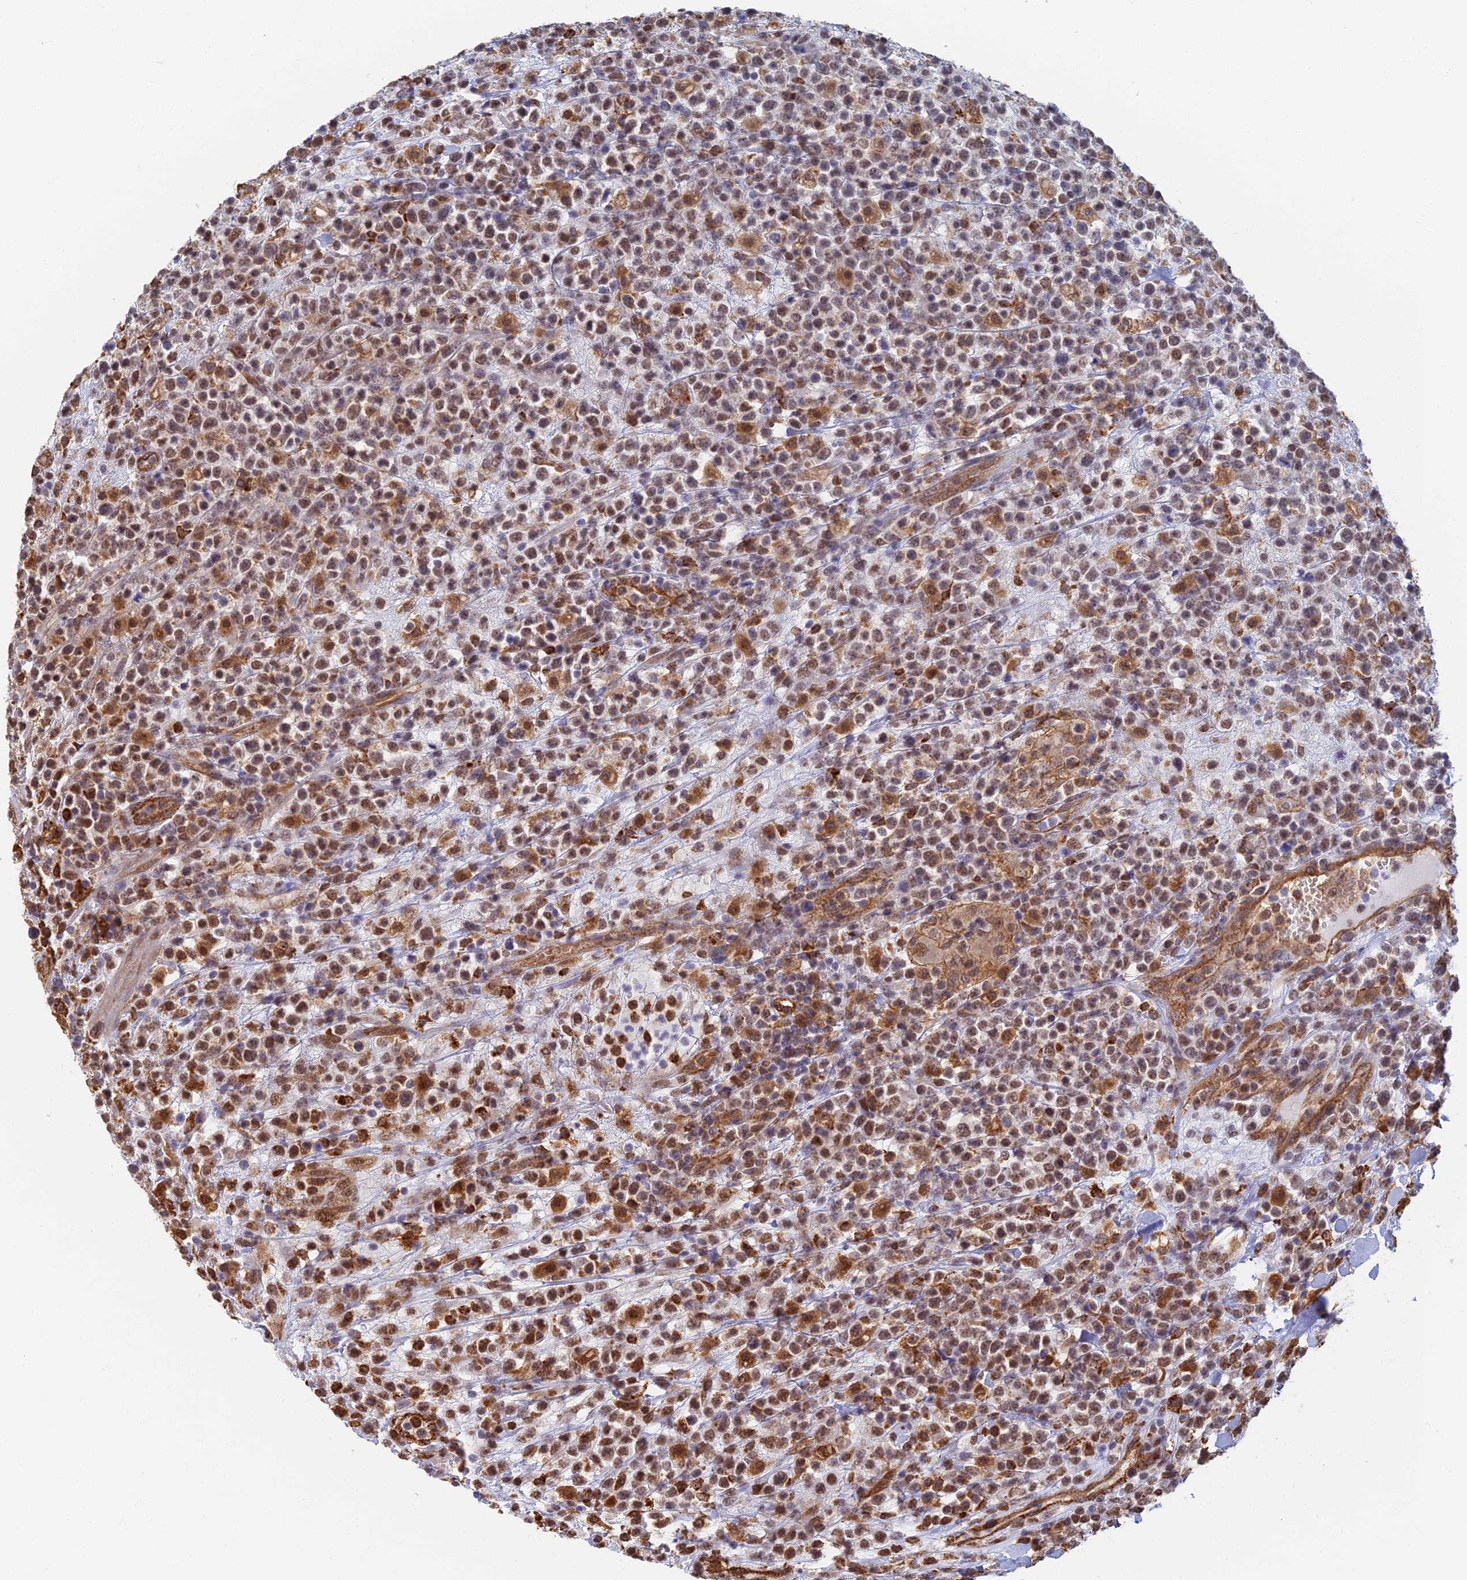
{"staining": {"intensity": "moderate", "quantity": ">75%", "location": "cytoplasmic/membranous,nuclear"}, "tissue": "lymphoma", "cell_type": "Tumor cells", "image_type": "cancer", "snomed": [{"axis": "morphology", "description": "Malignant lymphoma, non-Hodgkin's type, High grade"}, {"axis": "topography", "description": "Colon"}], "caption": "DAB (3,3'-diaminobenzidine) immunohistochemical staining of lymphoma shows moderate cytoplasmic/membranous and nuclear protein expression in approximately >75% of tumor cells.", "gene": "GPATCH1", "patient": {"sex": "female", "age": 53}}